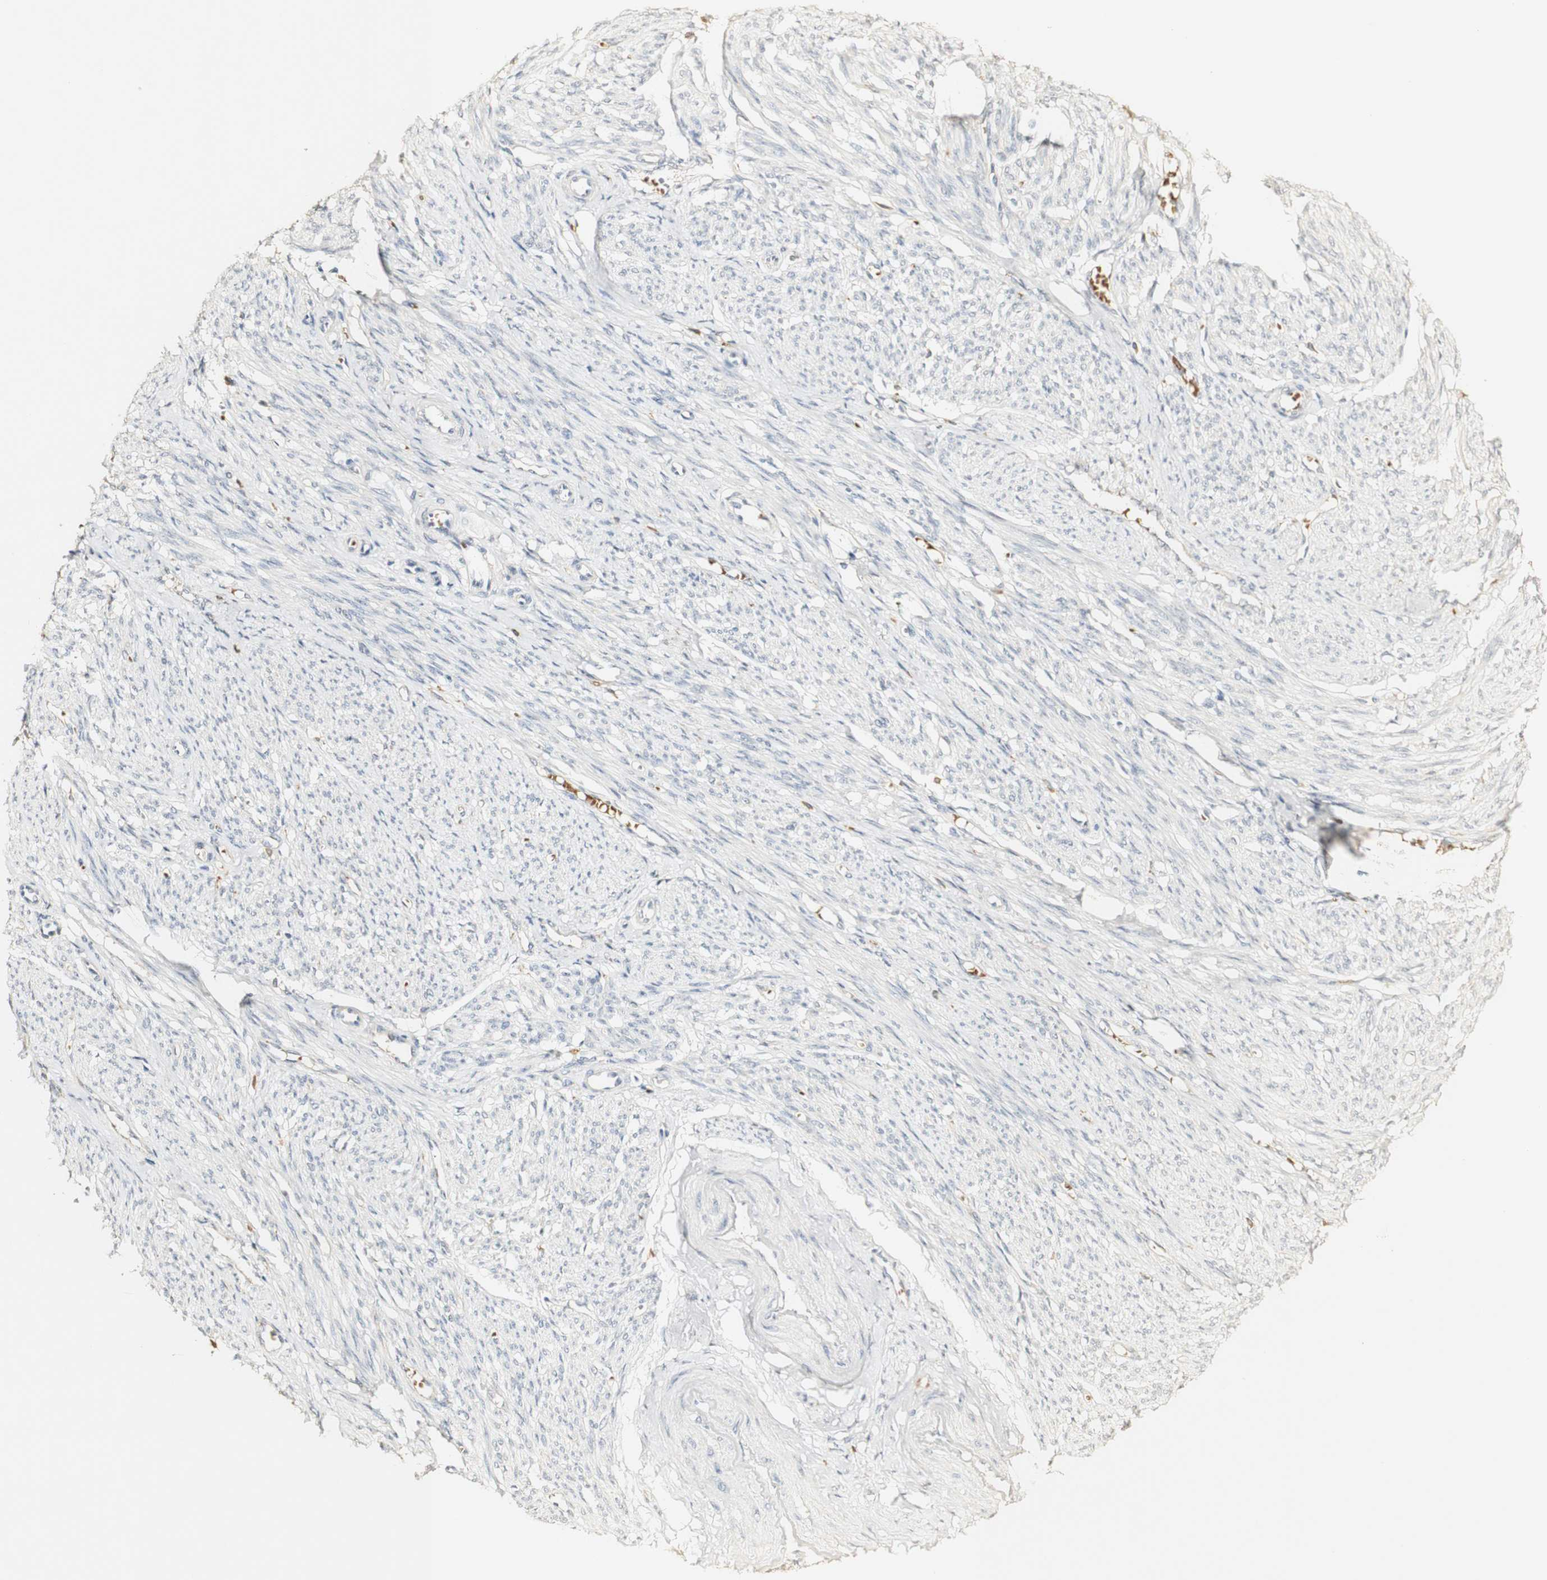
{"staining": {"intensity": "negative", "quantity": "none", "location": "none"}, "tissue": "smooth muscle", "cell_type": "Smooth muscle cells", "image_type": "normal", "snomed": [{"axis": "morphology", "description": "Normal tissue, NOS"}, {"axis": "topography", "description": "Smooth muscle"}], "caption": "DAB (3,3'-diaminobenzidine) immunohistochemical staining of normal smooth muscle demonstrates no significant expression in smooth muscle cells. (DAB IHC with hematoxylin counter stain).", "gene": "SYT7", "patient": {"sex": "female", "age": 65}}